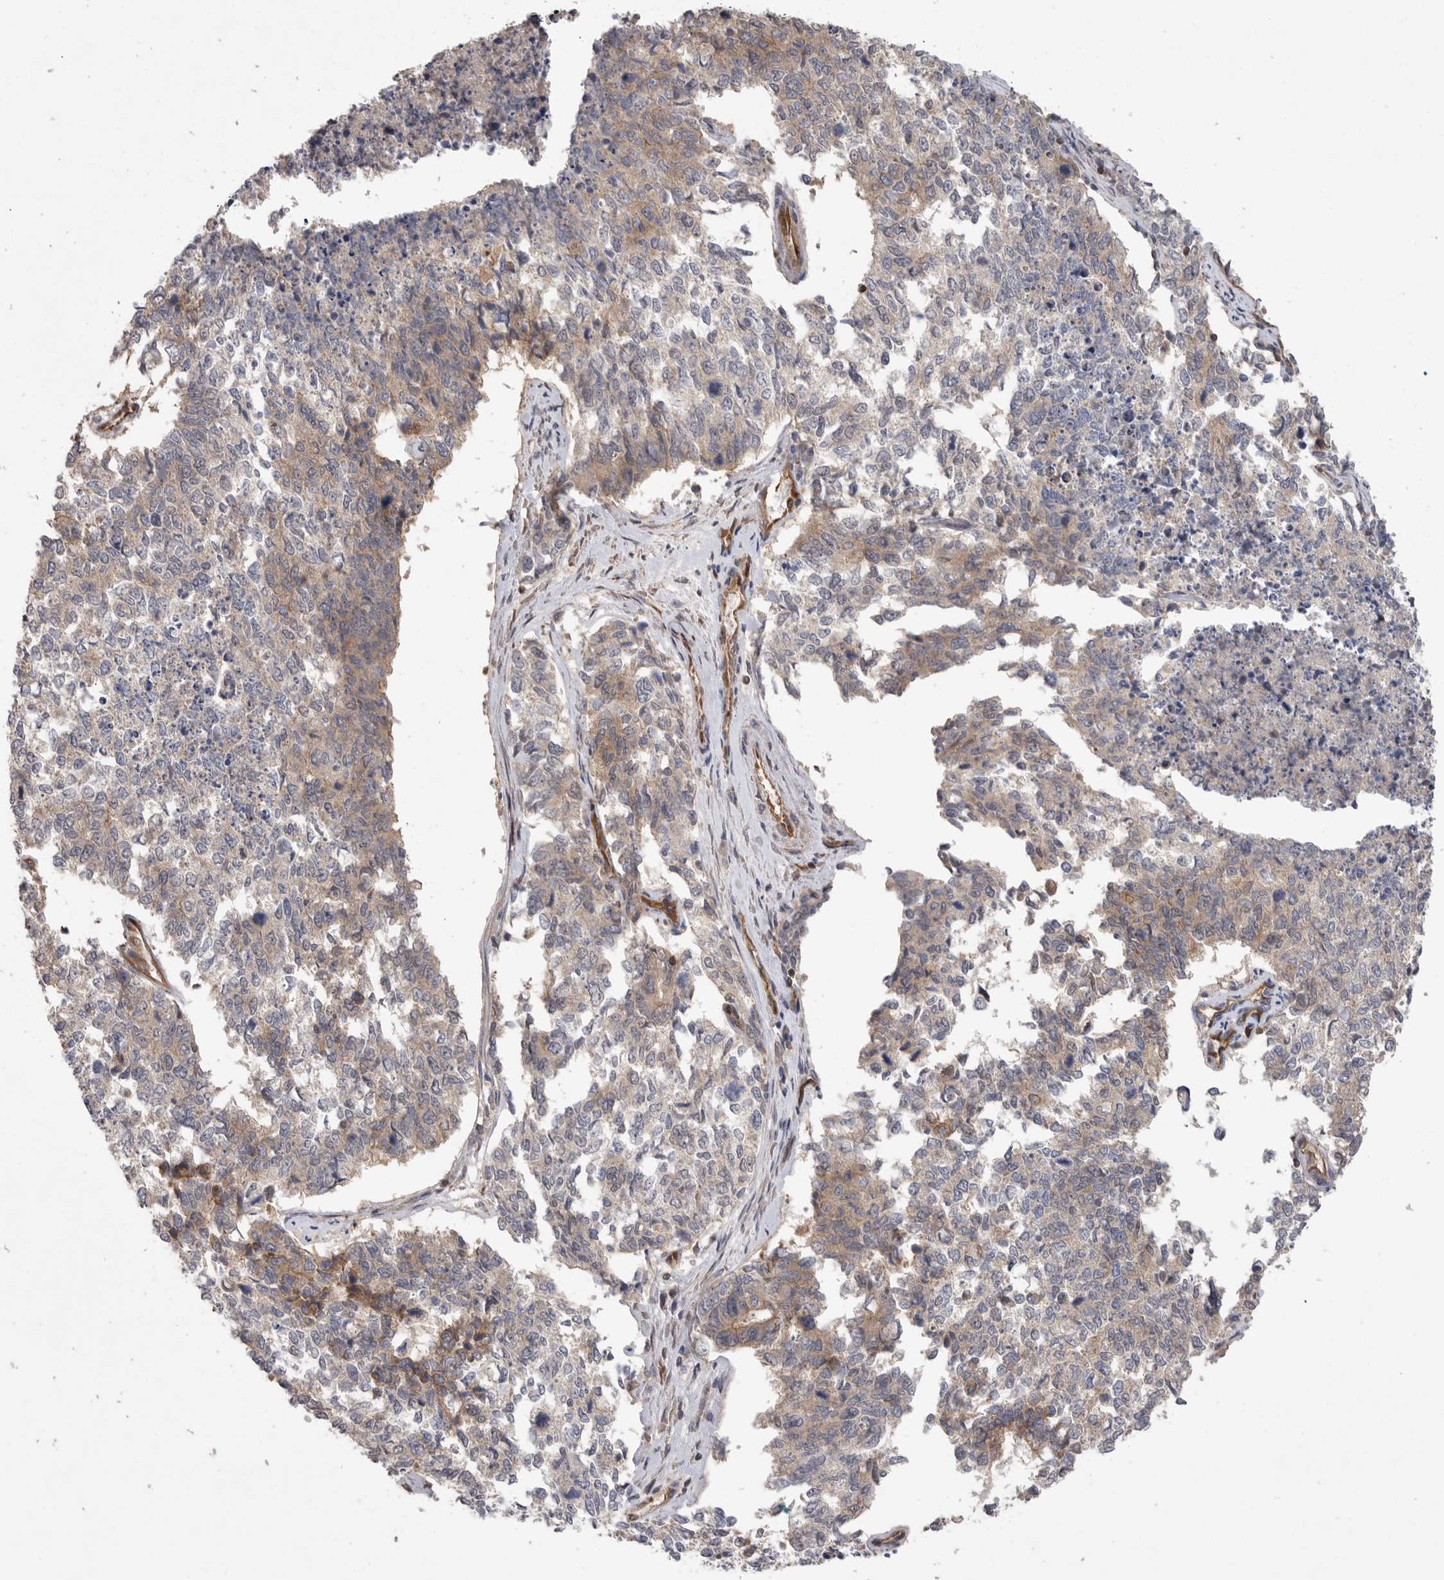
{"staining": {"intensity": "moderate", "quantity": "25%-75%", "location": "cytoplasmic/membranous"}, "tissue": "cervical cancer", "cell_type": "Tumor cells", "image_type": "cancer", "snomed": [{"axis": "morphology", "description": "Squamous cell carcinoma, NOS"}, {"axis": "topography", "description": "Cervix"}], "caption": "Moderate cytoplasmic/membranous expression is identified in about 25%-75% of tumor cells in cervical cancer (squamous cell carcinoma). (Stains: DAB (3,3'-diaminobenzidine) in brown, nuclei in blue, Microscopy: brightfield microscopy at high magnification).", "gene": "PRKCH", "patient": {"sex": "female", "age": 63}}